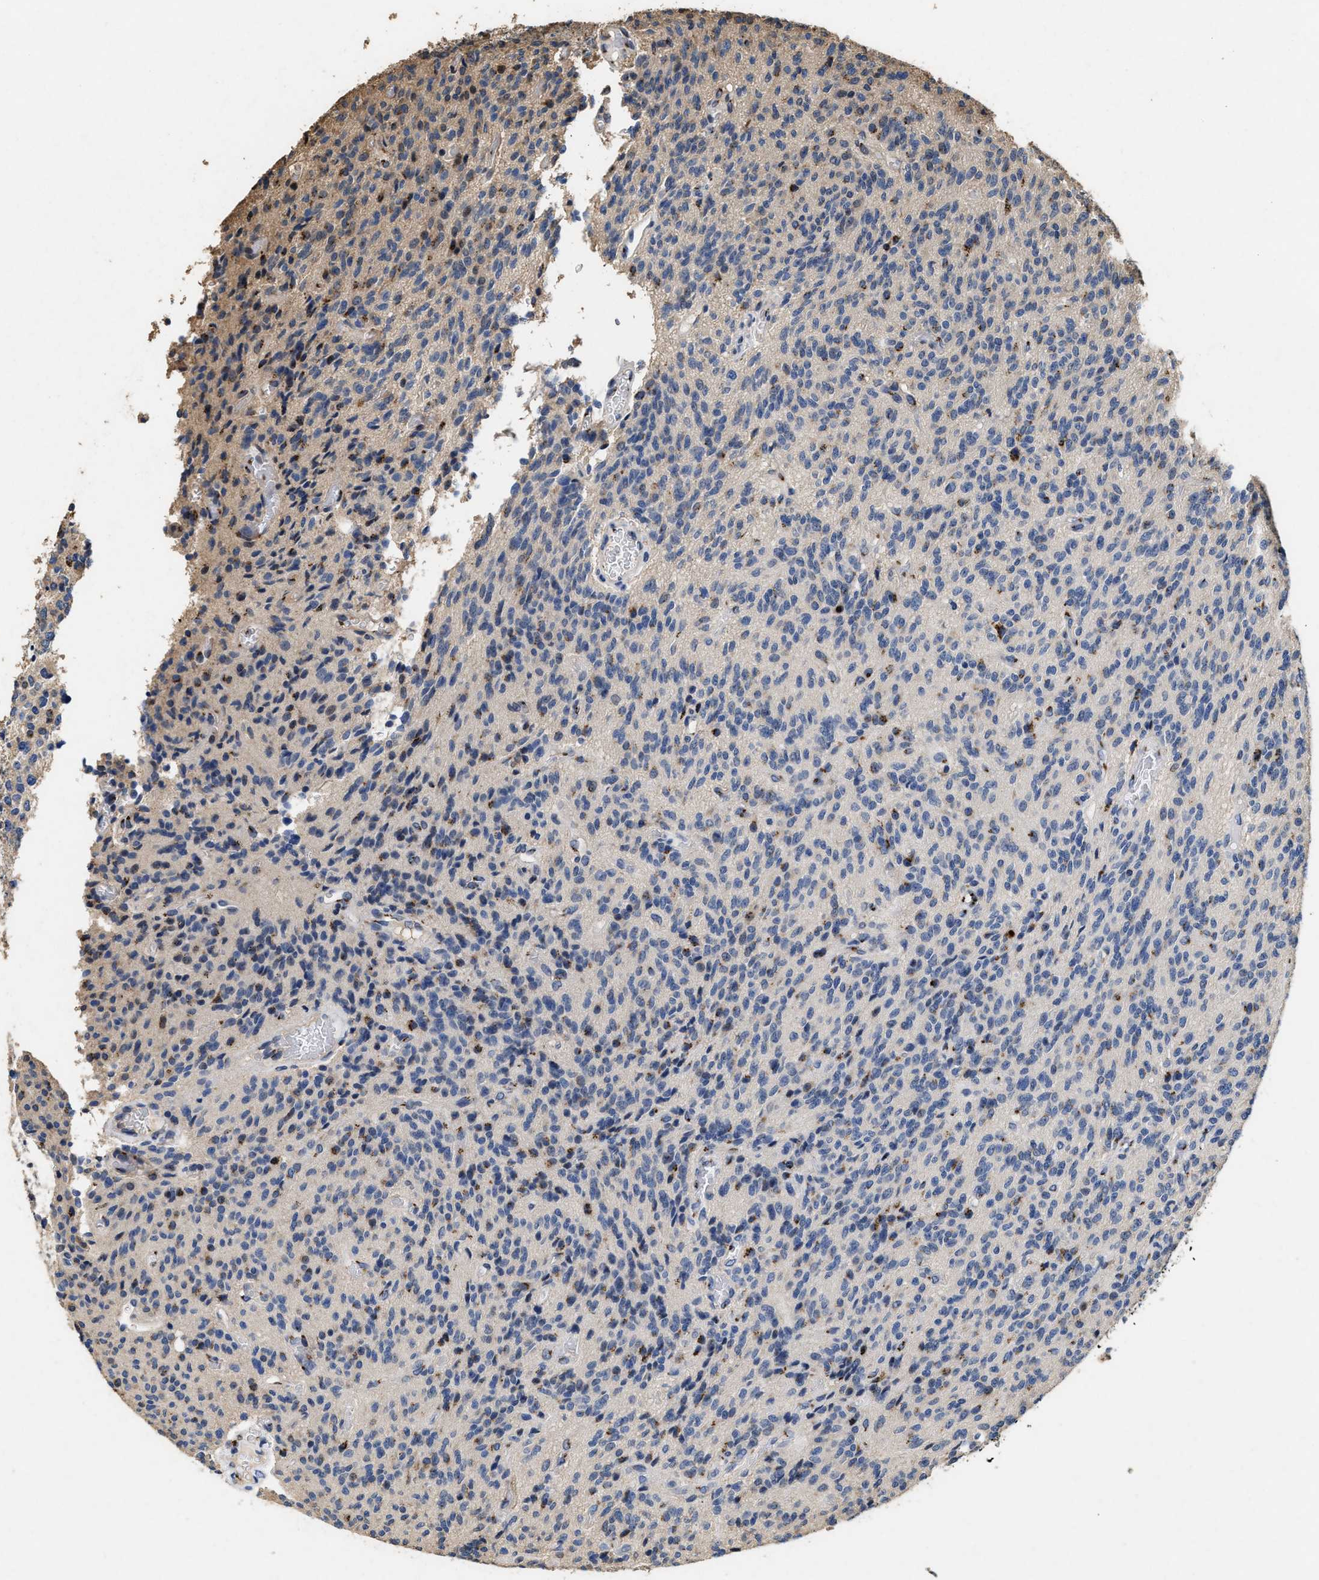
{"staining": {"intensity": "moderate", "quantity": "<25%", "location": "cytoplasmic/membranous"}, "tissue": "glioma", "cell_type": "Tumor cells", "image_type": "cancer", "snomed": [{"axis": "morphology", "description": "Glioma, malignant, High grade"}, {"axis": "topography", "description": "Brain"}], "caption": "Brown immunohistochemical staining in glioma demonstrates moderate cytoplasmic/membranous expression in approximately <25% of tumor cells. Immunohistochemistry (ihc) stains the protein in brown and the nuclei are stained blue.", "gene": "TPST2", "patient": {"sex": "male", "age": 34}}